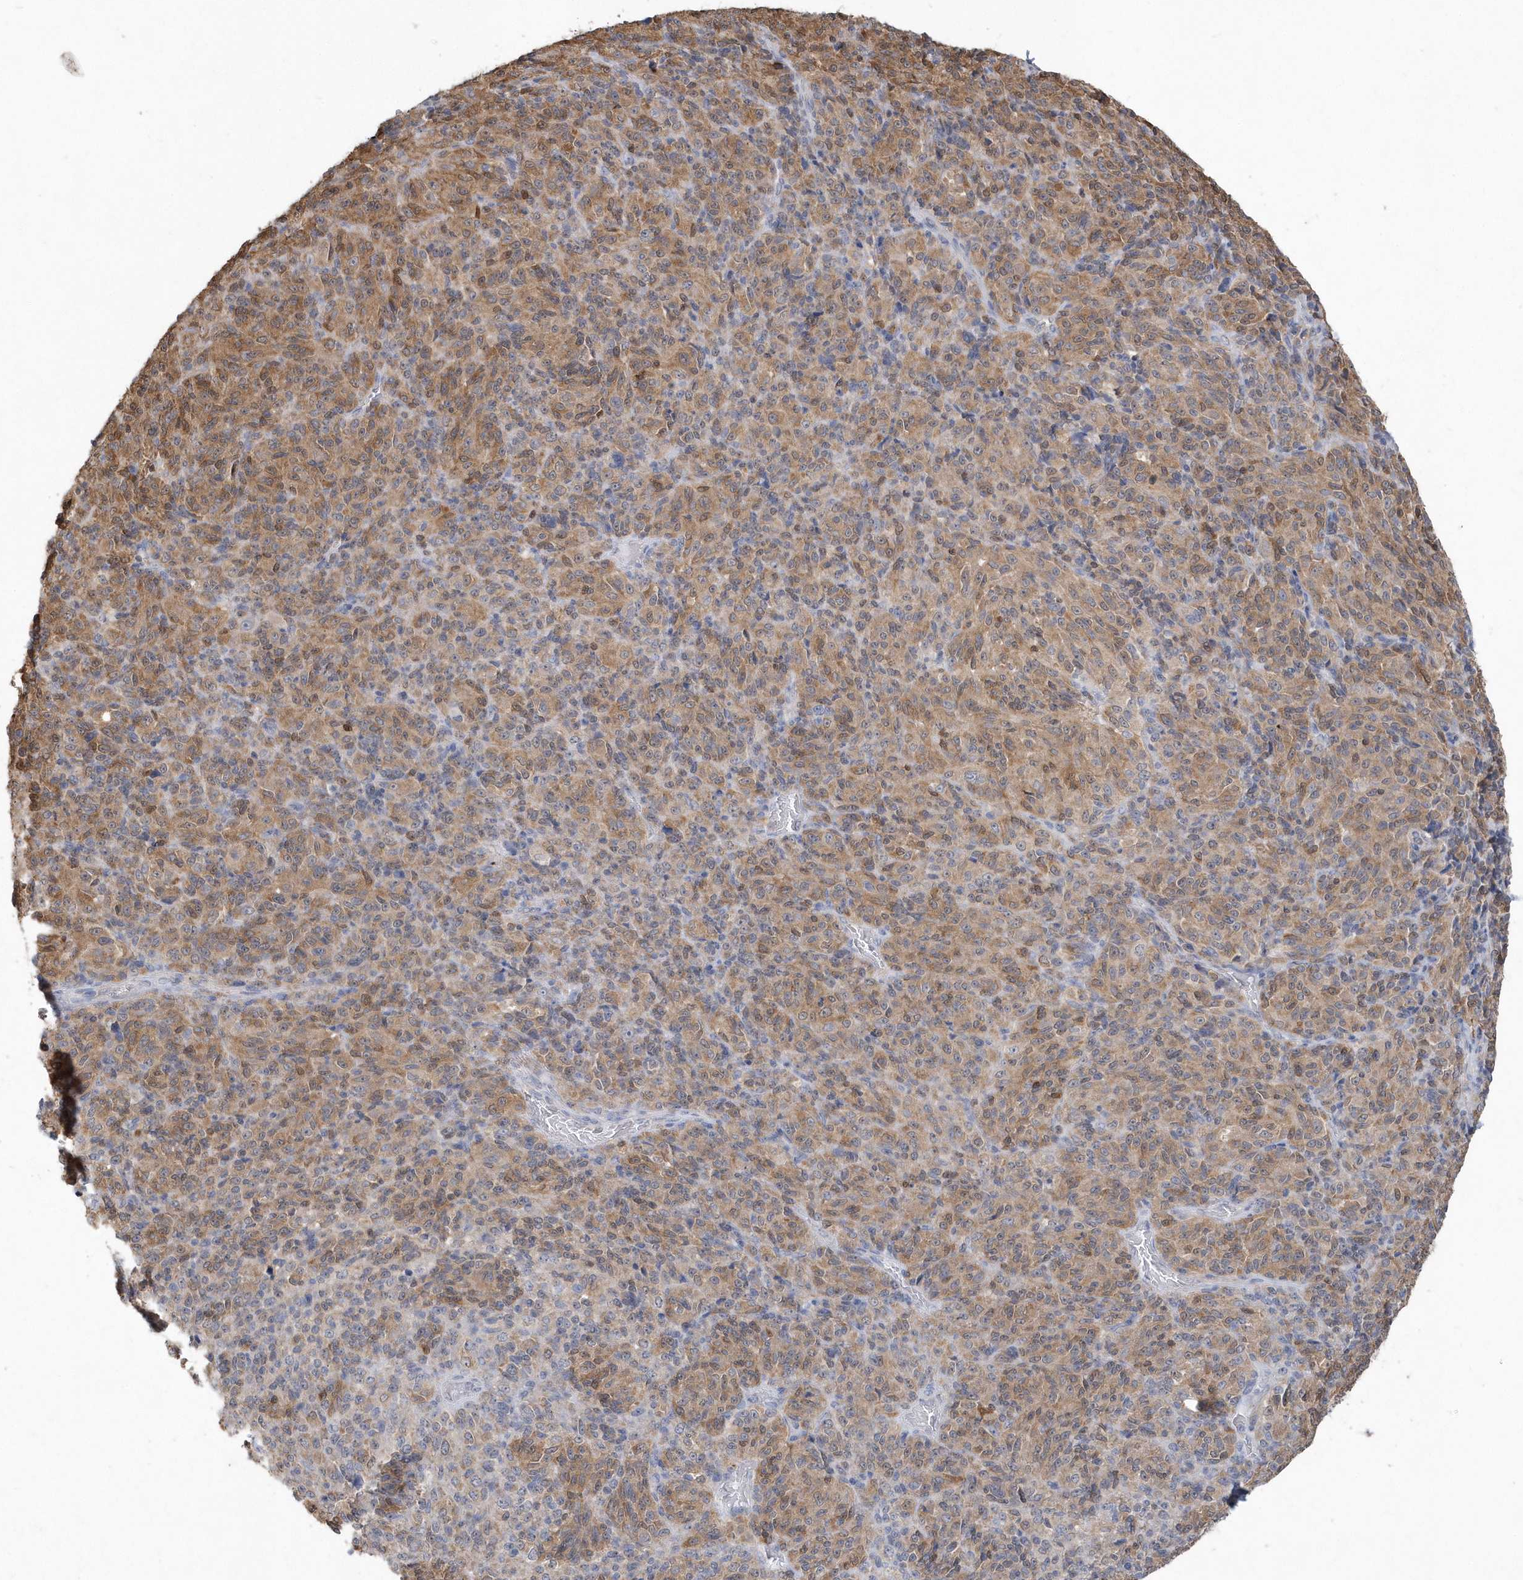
{"staining": {"intensity": "moderate", "quantity": ">75%", "location": "cytoplasmic/membranous"}, "tissue": "melanoma", "cell_type": "Tumor cells", "image_type": "cancer", "snomed": [{"axis": "morphology", "description": "Malignant melanoma, Metastatic site"}, {"axis": "topography", "description": "Brain"}], "caption": "Malignant melanoma (metastatic site) was stained to show a protein in brown. There is medium levels of moderate cytoplasmic/membranous positivity in about >75% of tumor cells. Immunohistochemistry stains the protein in brown and the nuclei are stained blue.", "gene": "AKR7A2", "patient": {"sex": "female", "age": 56}}